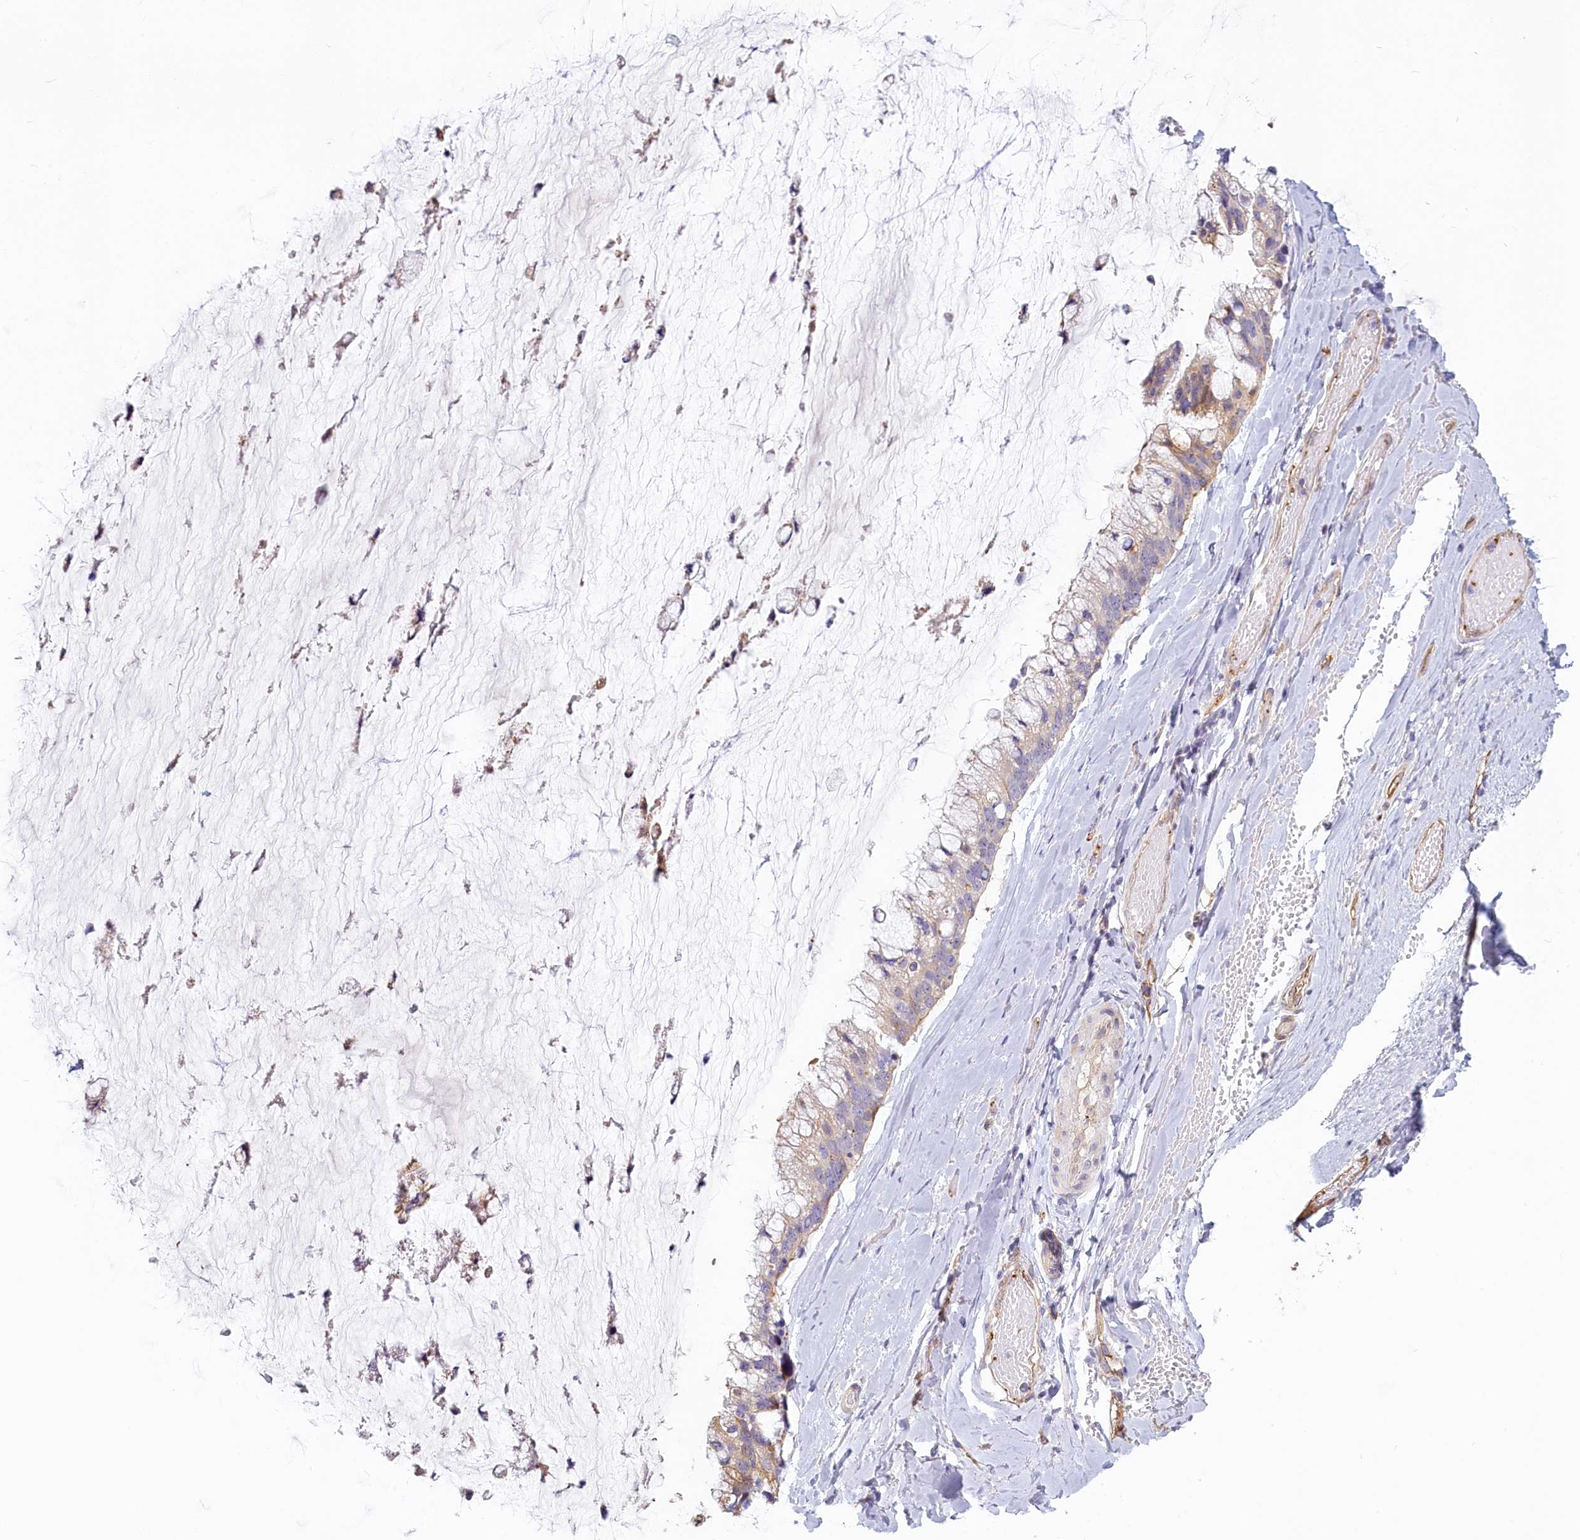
{"staining": {"intensity": "negative", "quantity": "none", "location": "none"}, "tissue": "ovarian cancer", "cell_type": "Tumor cells", "image_type": "cancer", "snomed": [{"axis": "morphology", "description": "Cystadenocarcinoma, mucinous, NOS"}, {"axis": "topography", "description": "Ovary"}], "caption": "Ovarian mucinous cystadenocarcinoma was stained to show a protein in brown. There is no significant positivity in tumor cells.", "gene": "LMOD3", "patient": {"sex": "female", "age": 39}}